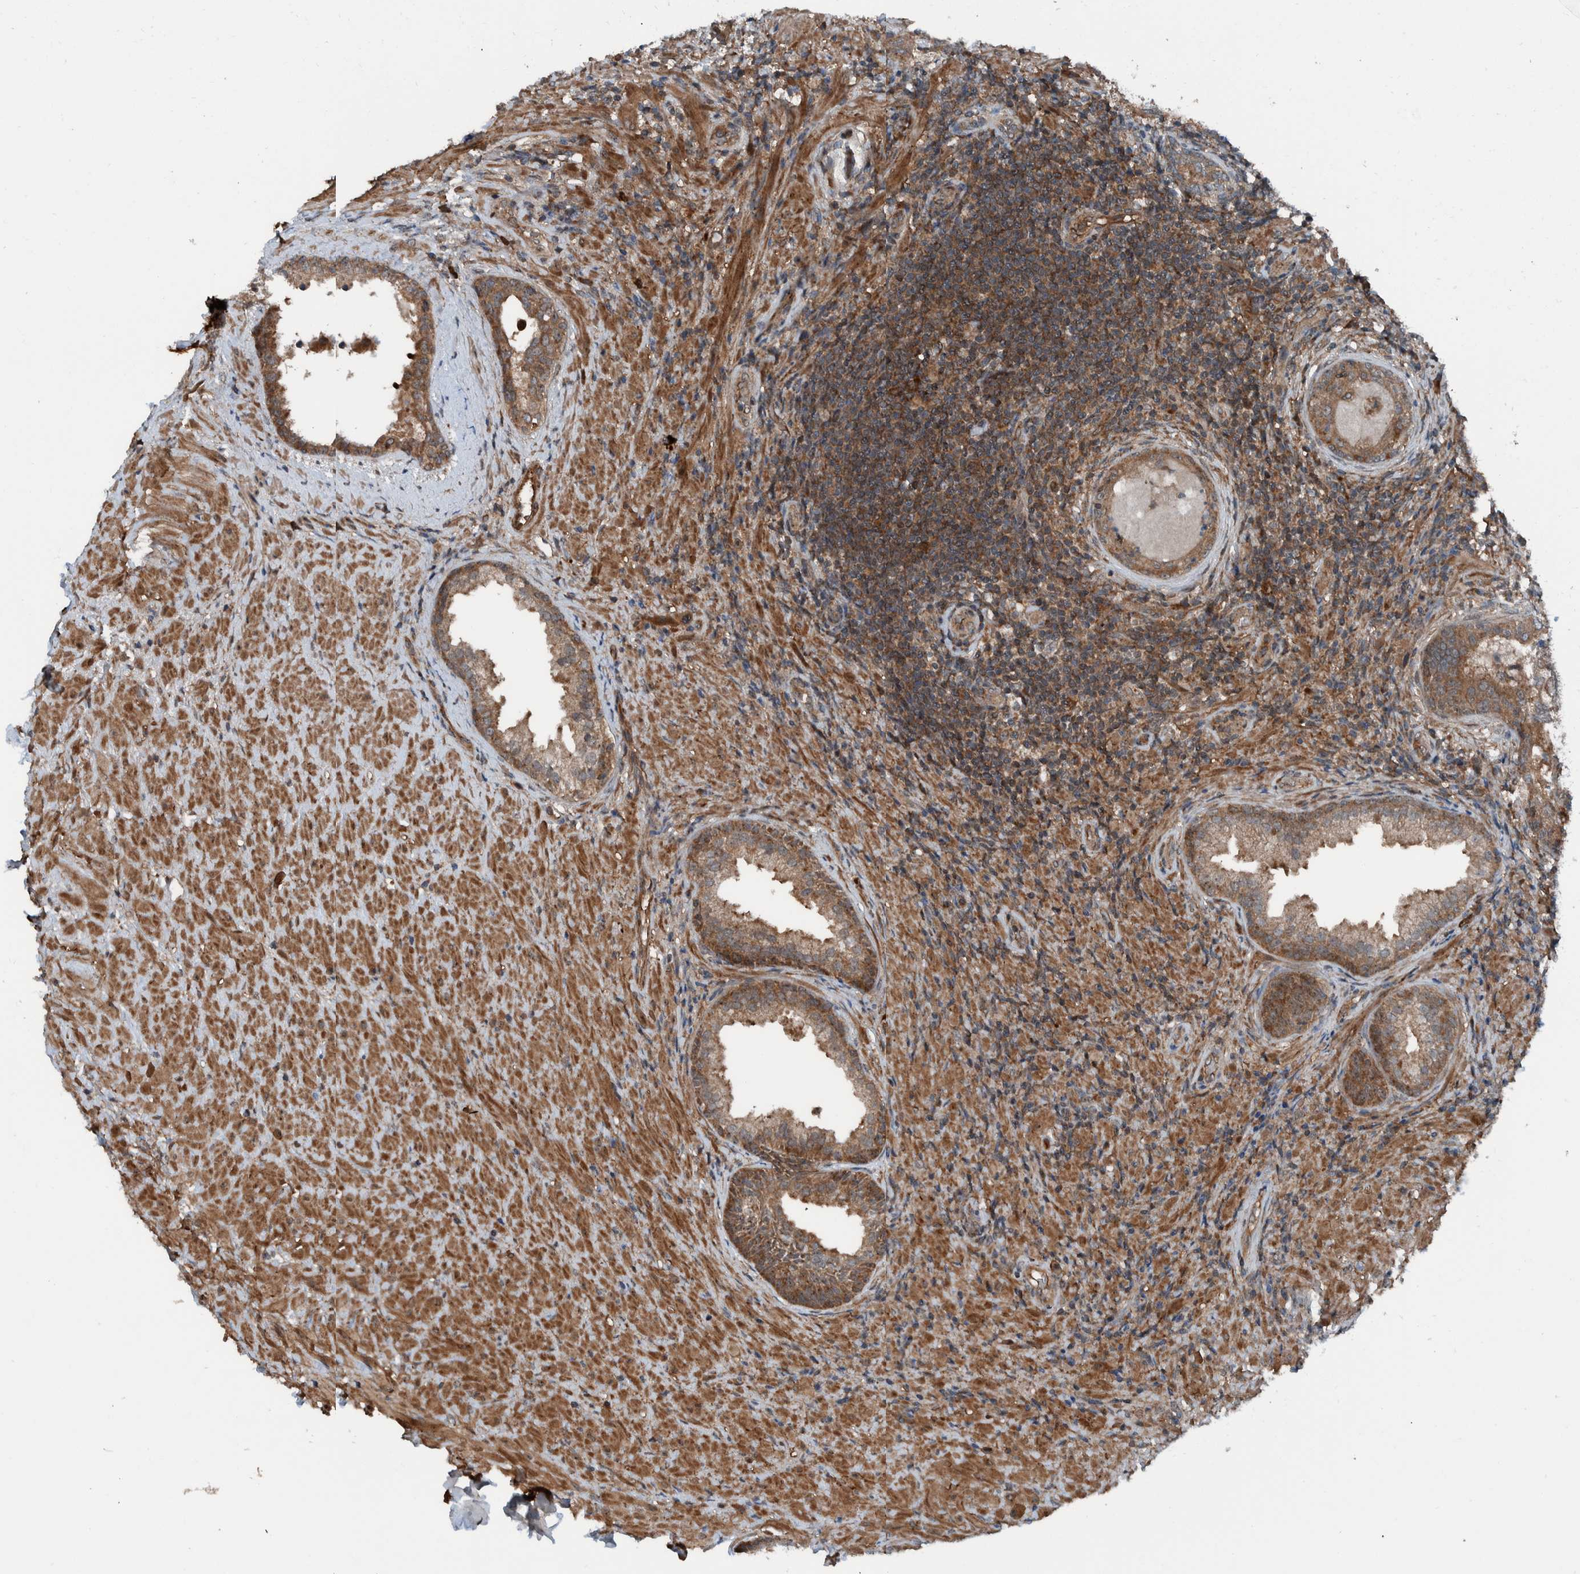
{"staining": {"intensity": "strong", "quantity": ">75%", "location": "cytoplasmic/membranous"}, "tissue": "prostate", "cell_type": "Glandular cells", "image_type": "normal", "snomed": [{"axis": "morphology", "description": "Normal tissue, NOS"}, {"axis": "topography", "description": "Prostate"}], "caption": "DAB (3,3'-diaminobenzidine) immunohistochemical staining of unremarkable human prostate demonstrates strong cytoplasmic/membranous protein positivity in approximately >75% of glandular cells.", "gene": "CUEDC1", "patient": {"sex": "male", "age": 76}}